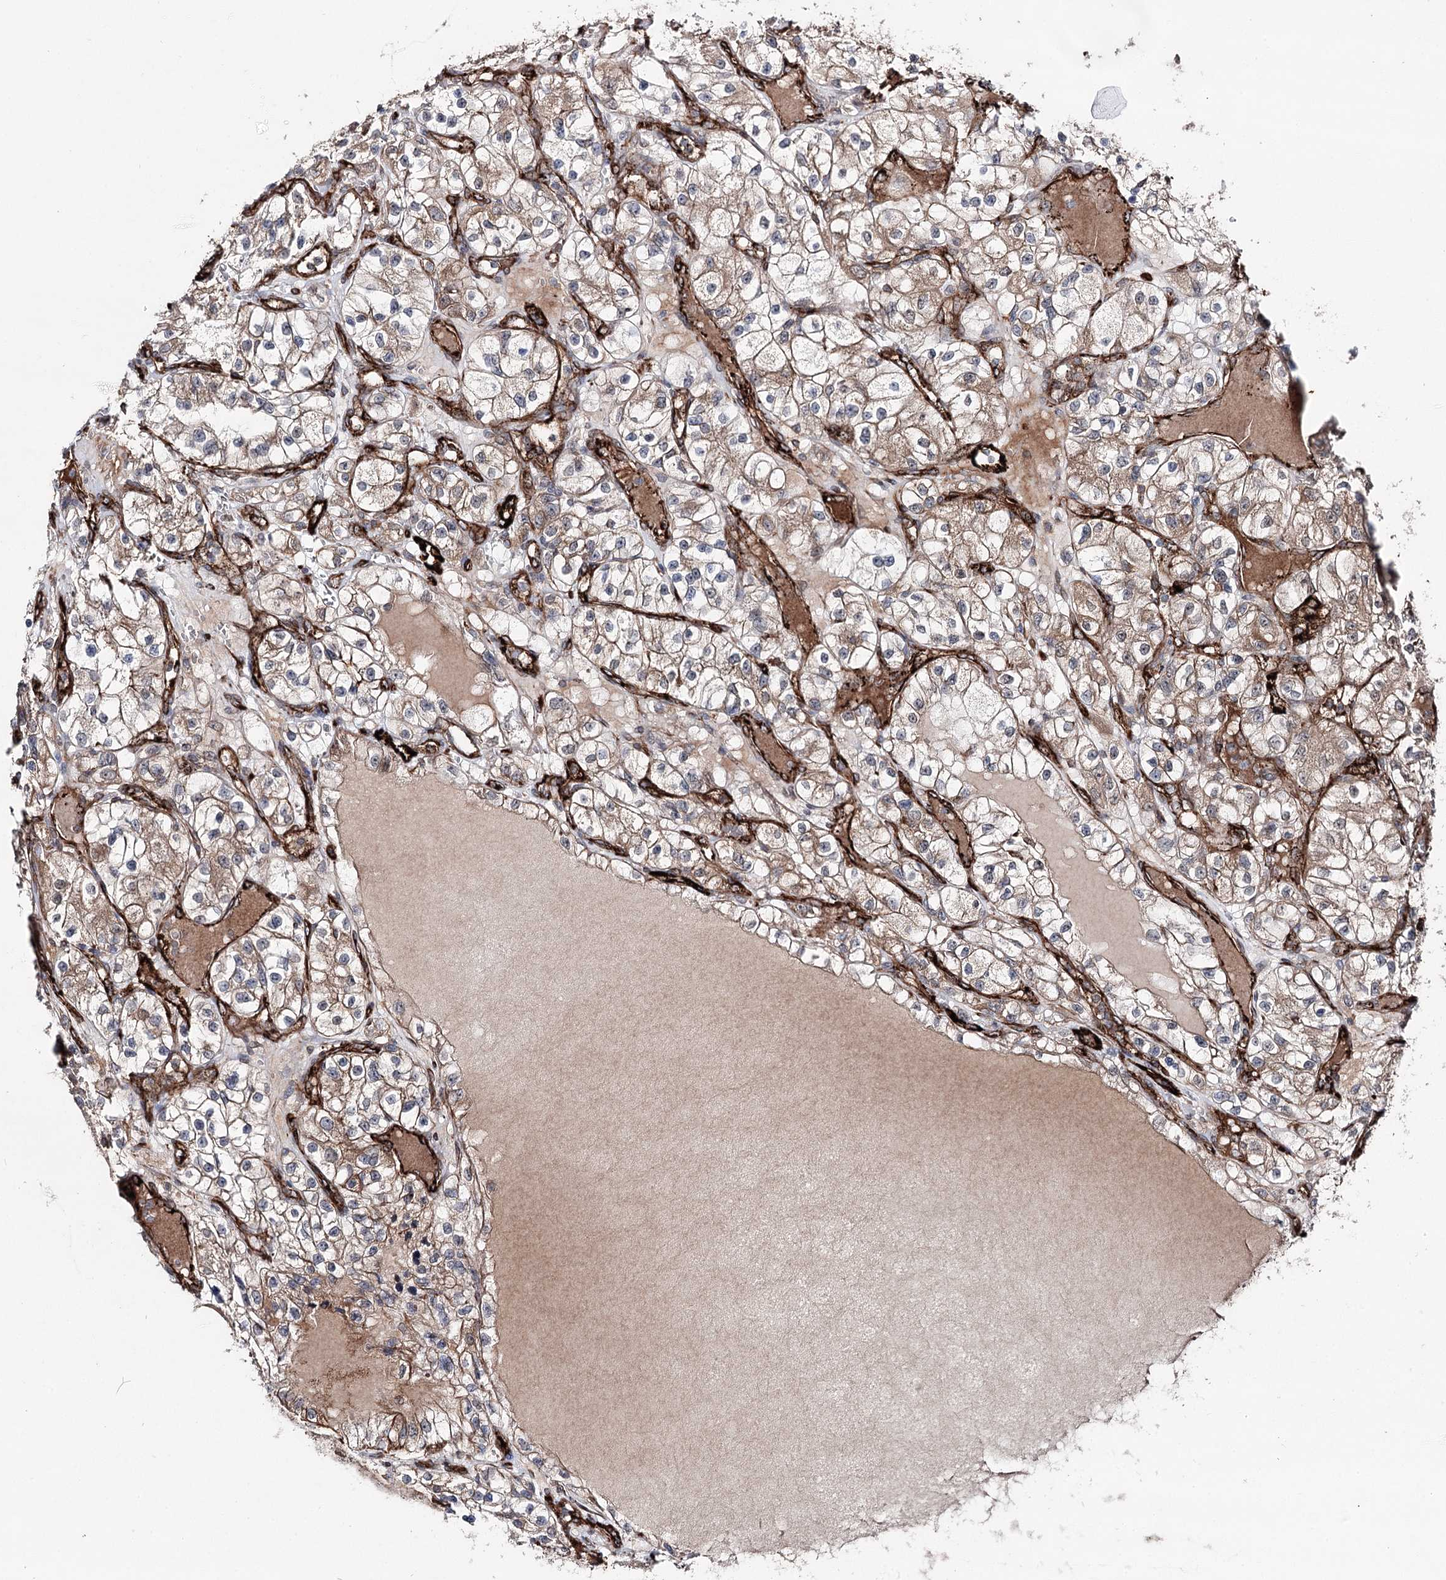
{"staining": {"intensity": "moderate", "quantity": ">75%", "location": "cytoplasmic/membranous"}, "tissue": "renal cancer", "cell_type": "Tumor cells", "image_type": "cancer", "snomed": [{"axis": "morphology", "description": "Adenocarcinoma, NOS"}, {"axis": "topography", "description": "Kidney"}], "caption": "An immunohistochemistry (IHC) histopathology image of neoplastic tissue is shown. Protein staining in brown labels moderate cytoplasmic/membranous positivity in renal adenocarcinoma within tumor cells.", "gene": "MIB1", "patient": {"sex": "female", "age": 57}}